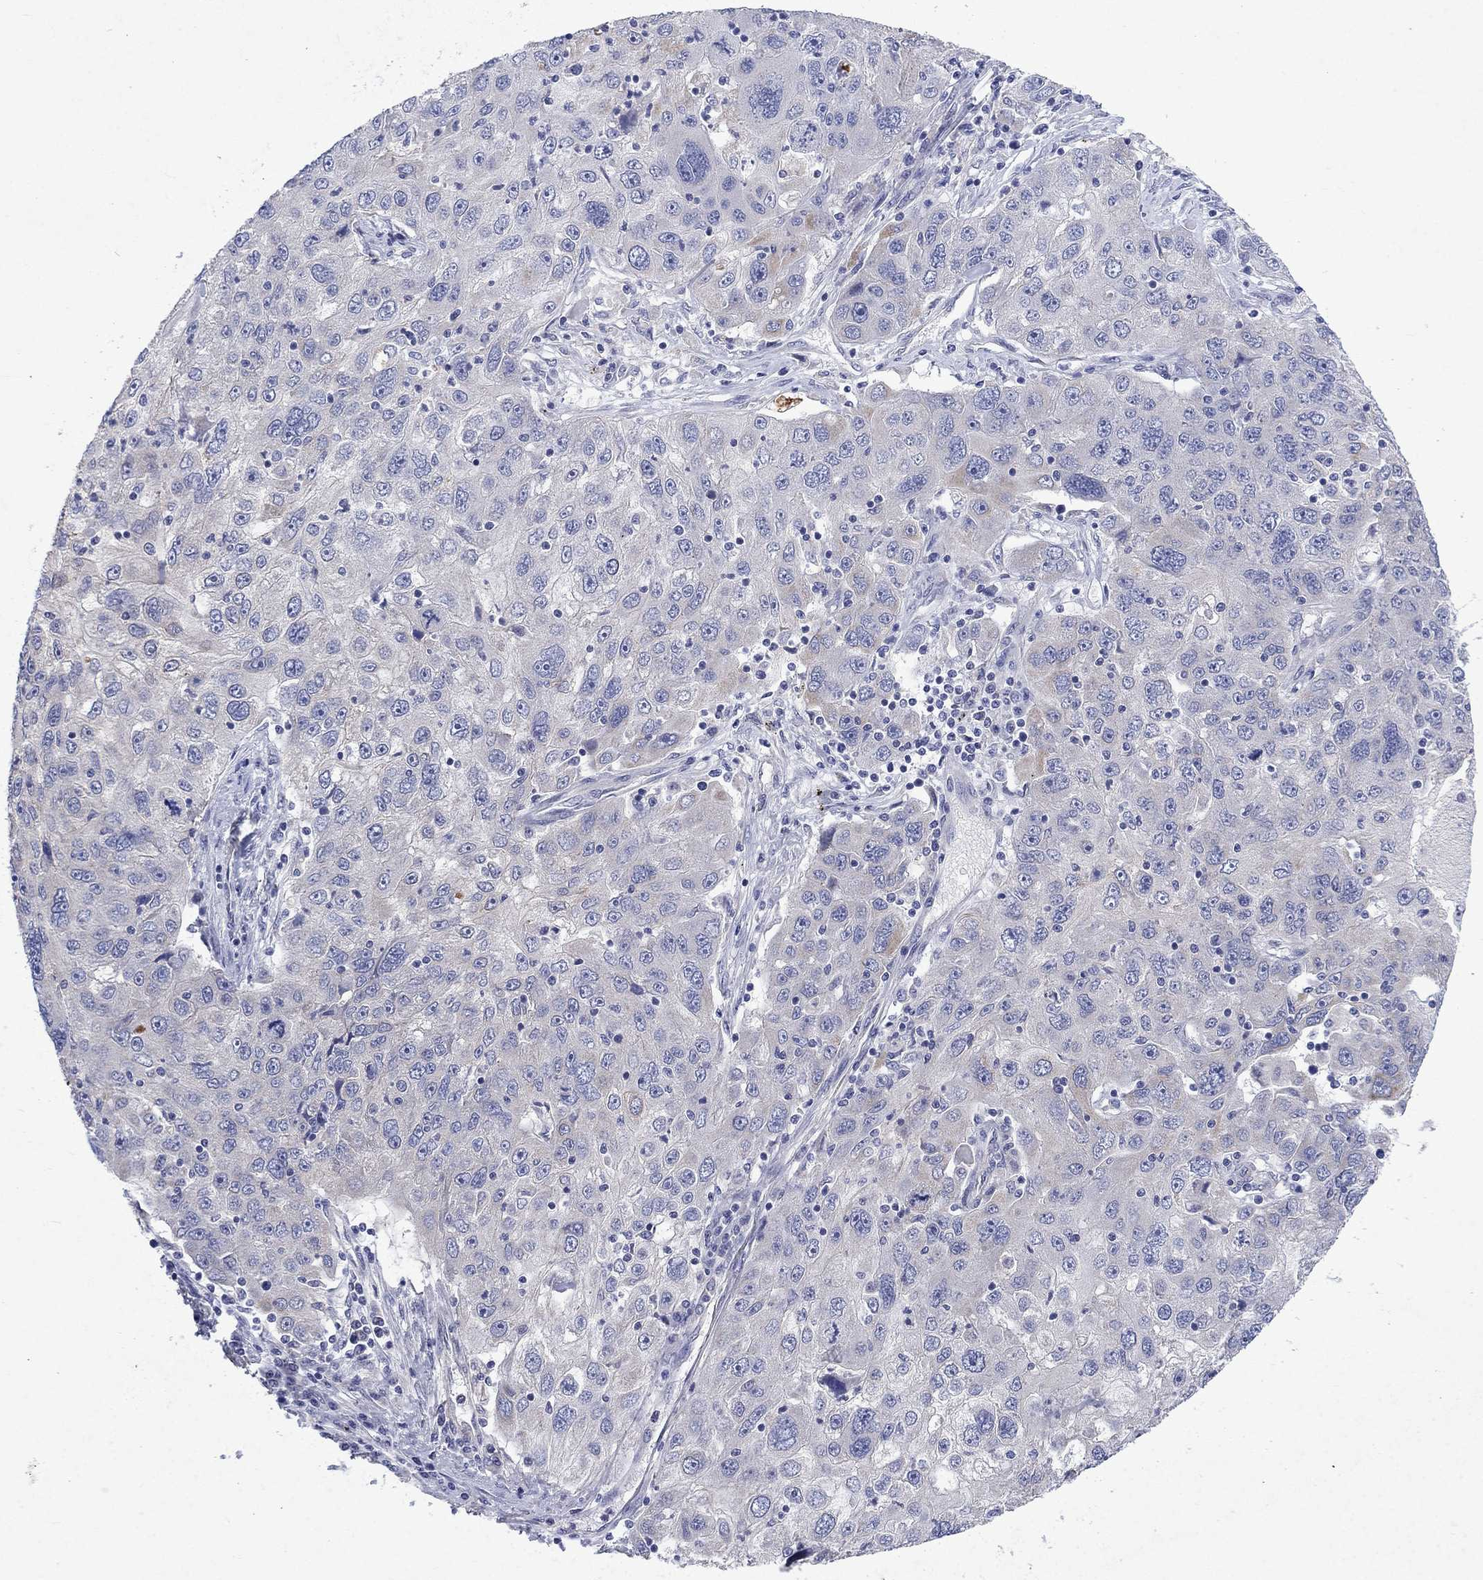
{"staining": {"intensity": "weak", "quantity": "<25%", "location": "cytoplasmic/membranous"}, "tissue": "stomach cancer", "cell_type": "Tumor cells", "image_type": "cancer", "snomed": [{"axis": "morphology", "description": "Adenocarcinoma, NOS"}, {"axis": "topography", "description": "Stomach"}], "caption": "Immunohistochemistry (IHC) micrograph of adenocarcinoma (stomach) stained for a protein (brown), which displays no positivity in tumor cells. The staining is performed using DAB brown chromogen with nuclei counter-stained in using hematoxylin.", "gene": "DTNA", "patient": {"sex": "male", "age": 56}}